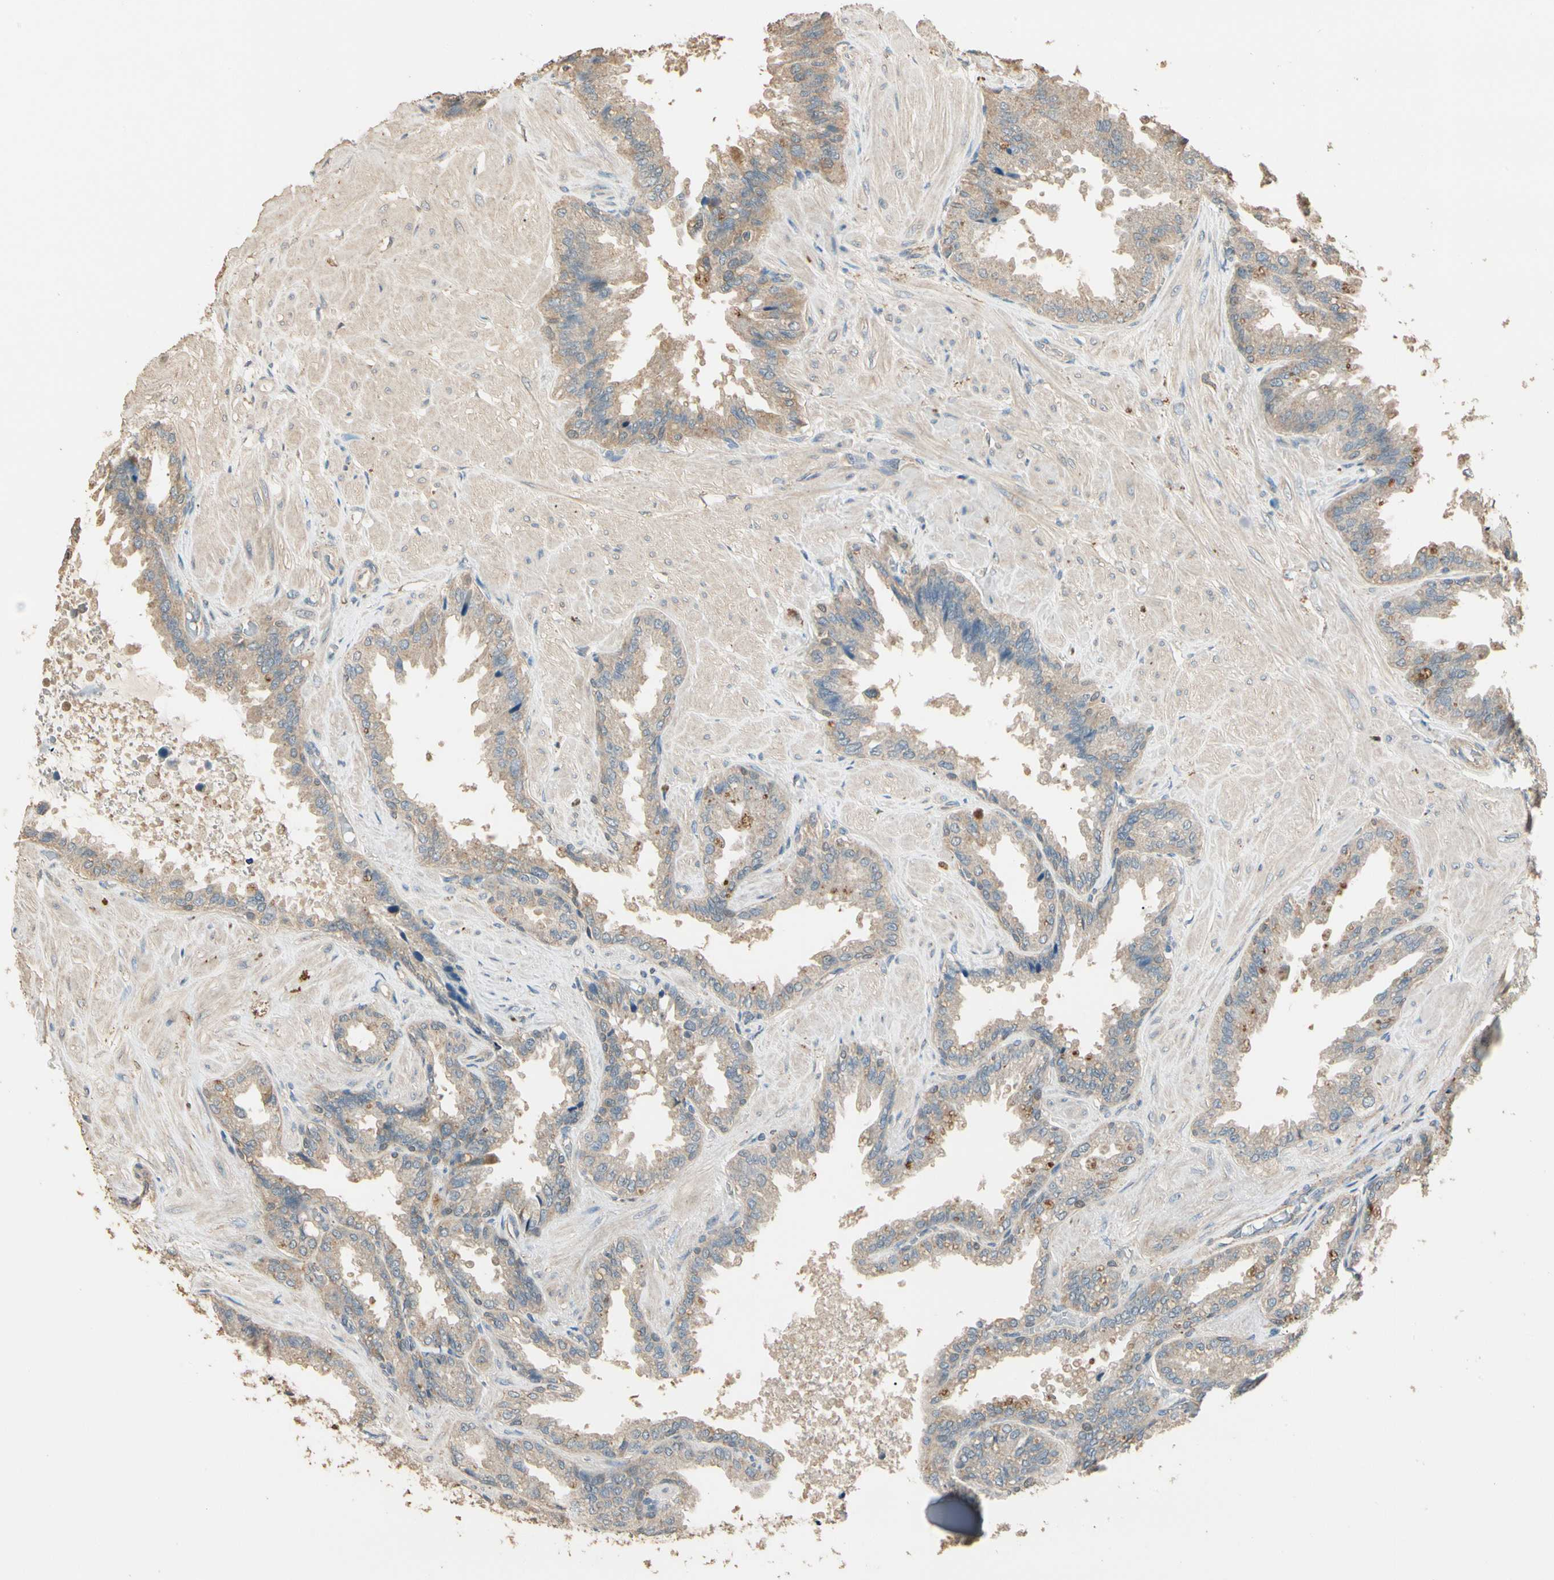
{"staining": {"intensity": "weak", "quantity": ">75%", "location": "cytoplasmic/membranous"}, "tissue": "seminal vesicle", "cell_type": "Glandular cells", "image_type": "normal", "snomed": [{"axis": "morphology", "description": "Normal tissue, NOS"}, {"axis": "topography", "description": "Seminal veicle"}], "caption": "Protein expression analysis of unremarkable human seminal vesicle reveals weak cytoplasmic/membranous expression in about >75% of glandular cells.", "gene": "CDH6", "patient": {"sex": "male", "age": 46}}